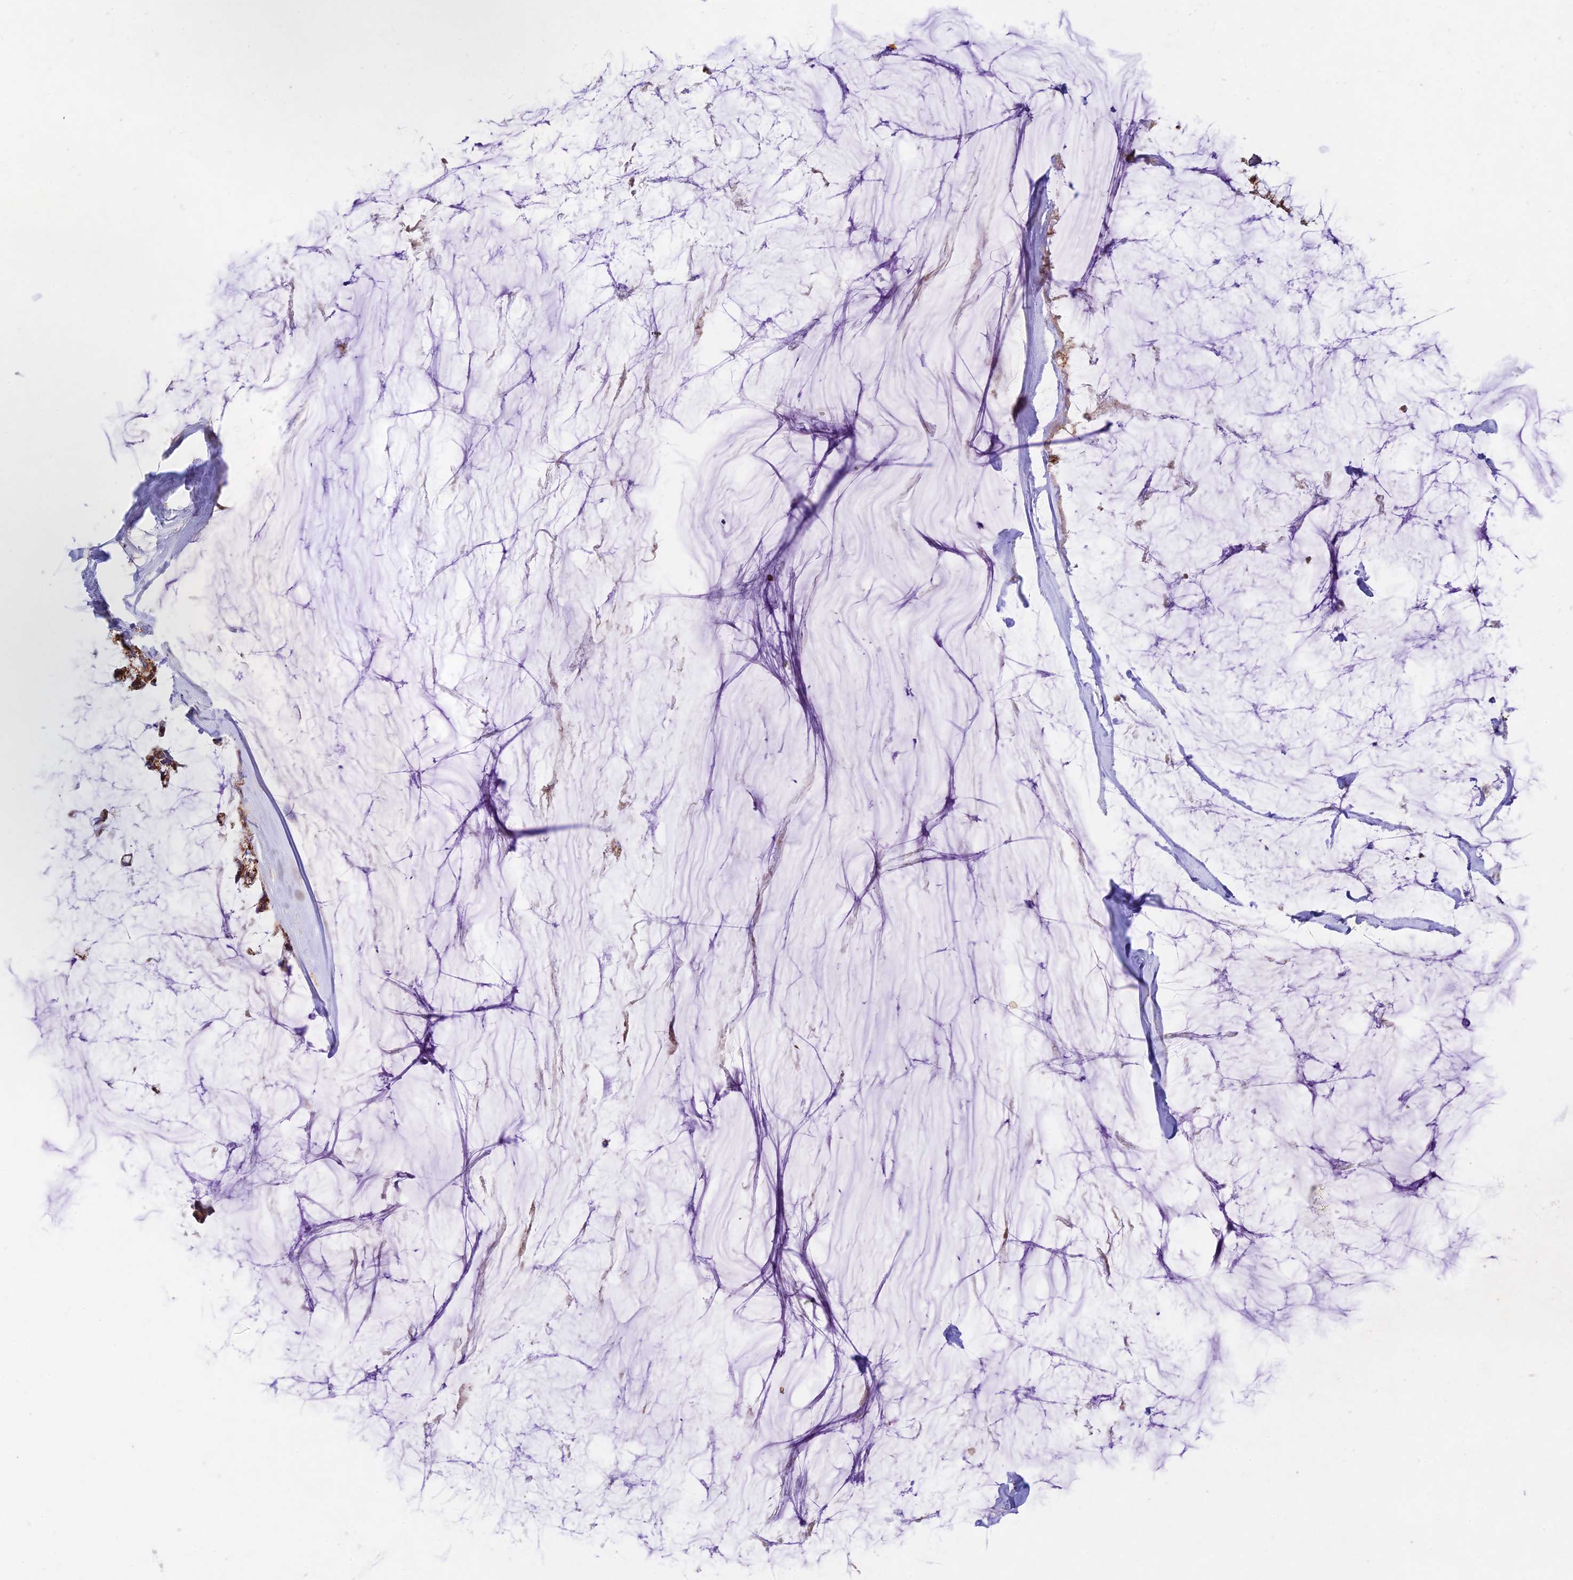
{"staining": {"intensity": "strong", "quantity": ">75%", "location": "cytoplasmic/membranous"}, "tissue": "ovarian cancer", "cell_type": "Tumor cells", "image_type": "cancer", "snomed": [{"axis": "morphology", "description": "Cystadenocarcinoma, mucinous, NOS"}, {"axis": "topography", "description": "Ovary"}], "caption": "Ovarian cancer (mucinous cystadenocarcinoma) stained for a protein displays strong cytoplasmic/membranous positivity in tumor cells. Using DAB (brown) and hematoxylin (blue) stains, captured at high magnification using brightfield microscopy.", "gene": "KHDC3L", "patient": {"sex": "female", "age": 39}}